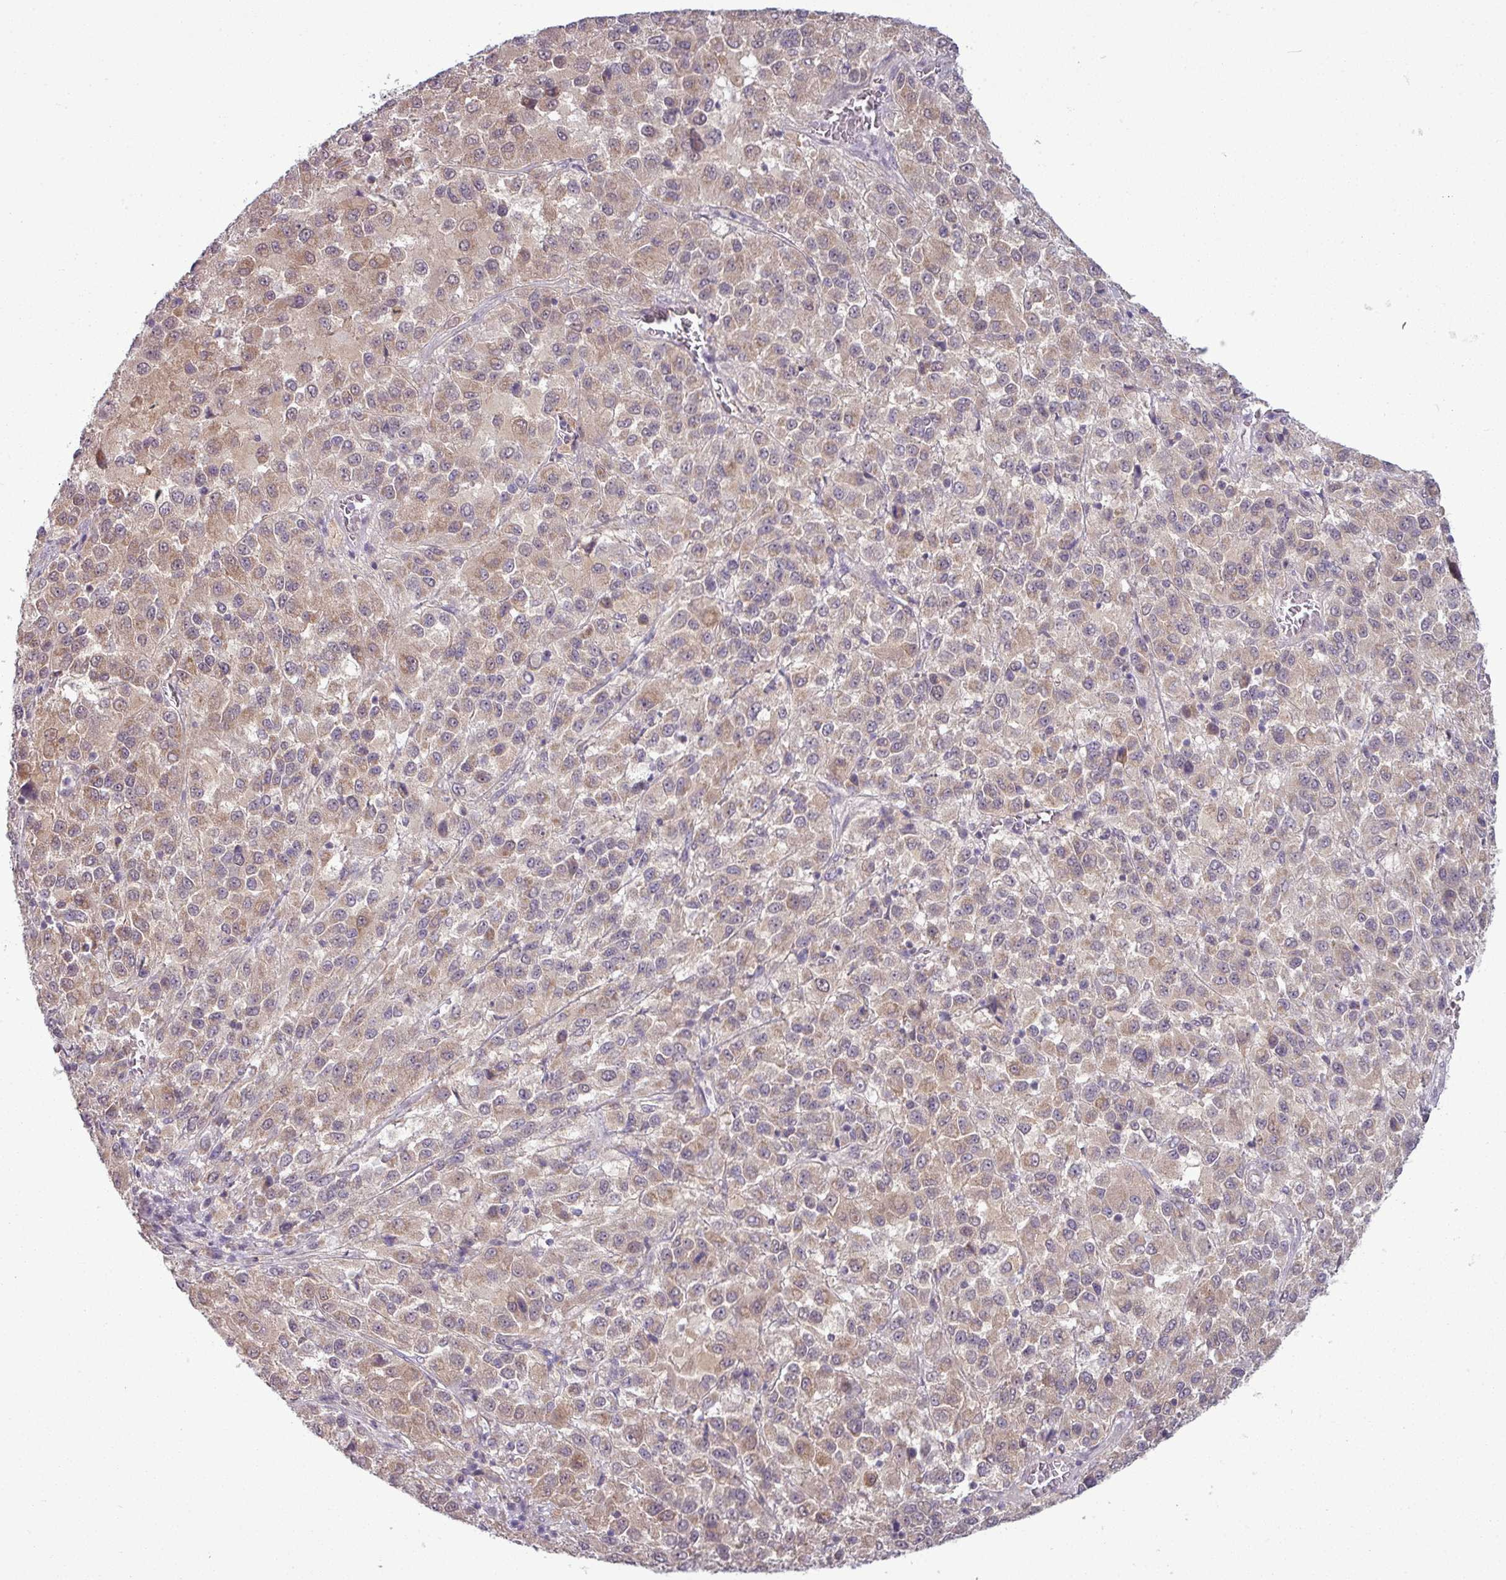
{"staining": {"intensity": "weak", "quantity": ">75%", "location": "cytoplasmic/membranous,nuclear"}, "tissue": "melanoma", "cell_type": "Tumor cells", "image_type": "cancer", "snomed": [{"axis": "morphology", "description": "Malignant melanoma, Metastatic site"}, {"axis": "topography", "description": "Lung"}], "caption": "This is an image of IHC staining of melanoma, which shows weak positivity in the cytoplasmic/membranous and nuclear of tumor cells.", "gene": "ZNF217", "patient": {"sex": "male", "age": 64}}